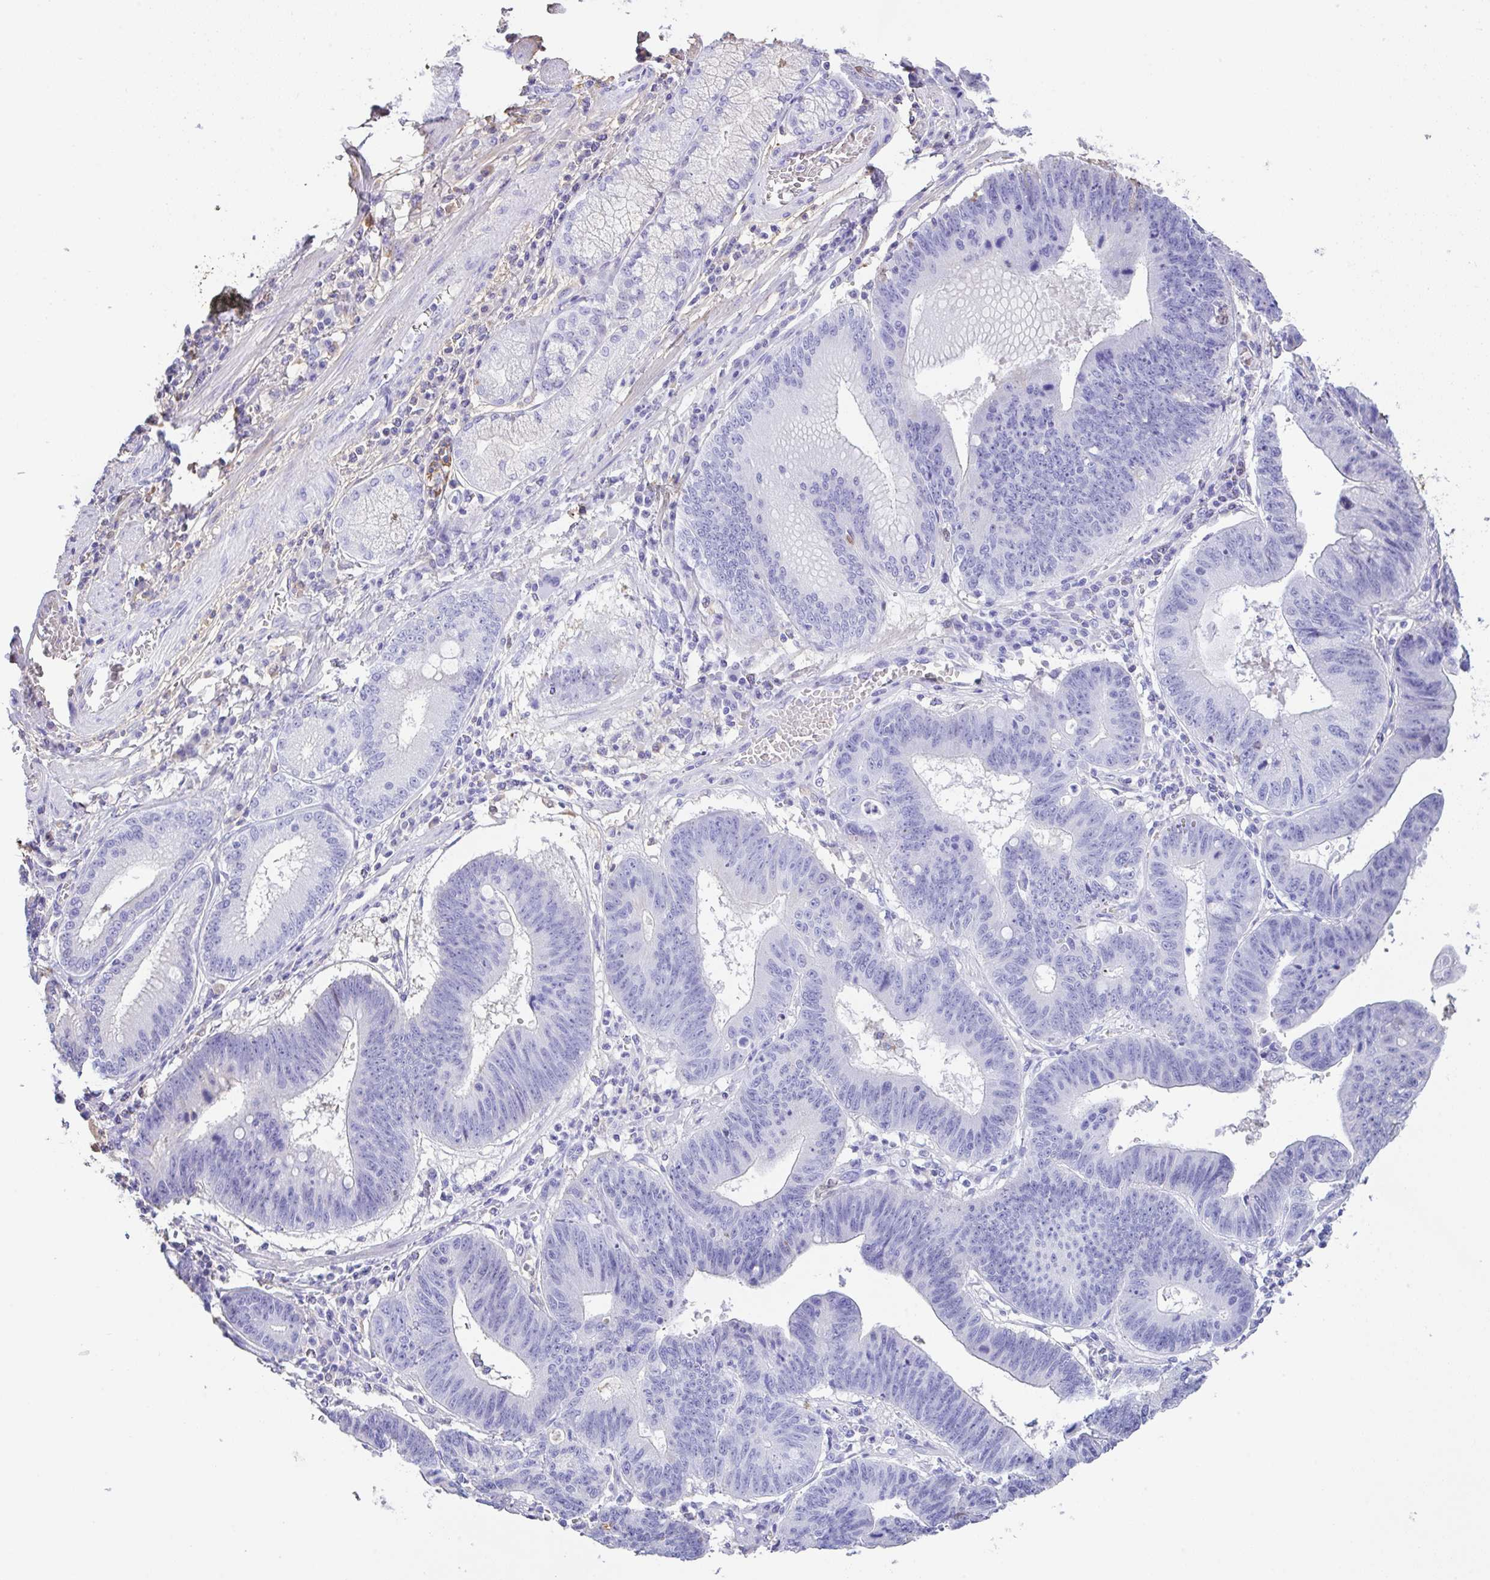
{"staining": {"intensity": "negative", "quantity": "none", "location": "none"}, "tissue": "stomach cancer", "cell_type": "Tumor cells", "image_type": "cancer", "snomed": [{"axis": "morphology", "description": "Adenocarcinoma, NOS"}, {"axis": "topography", "description": "Stomach"}], "caption": "Stomach cancer (adenocarcinoma) stained for a protein using immunohistochemistry demonstrates no staining tumor cells.", "gene": "HOXC12", "patient": {"sex": "male", "age": 59}}